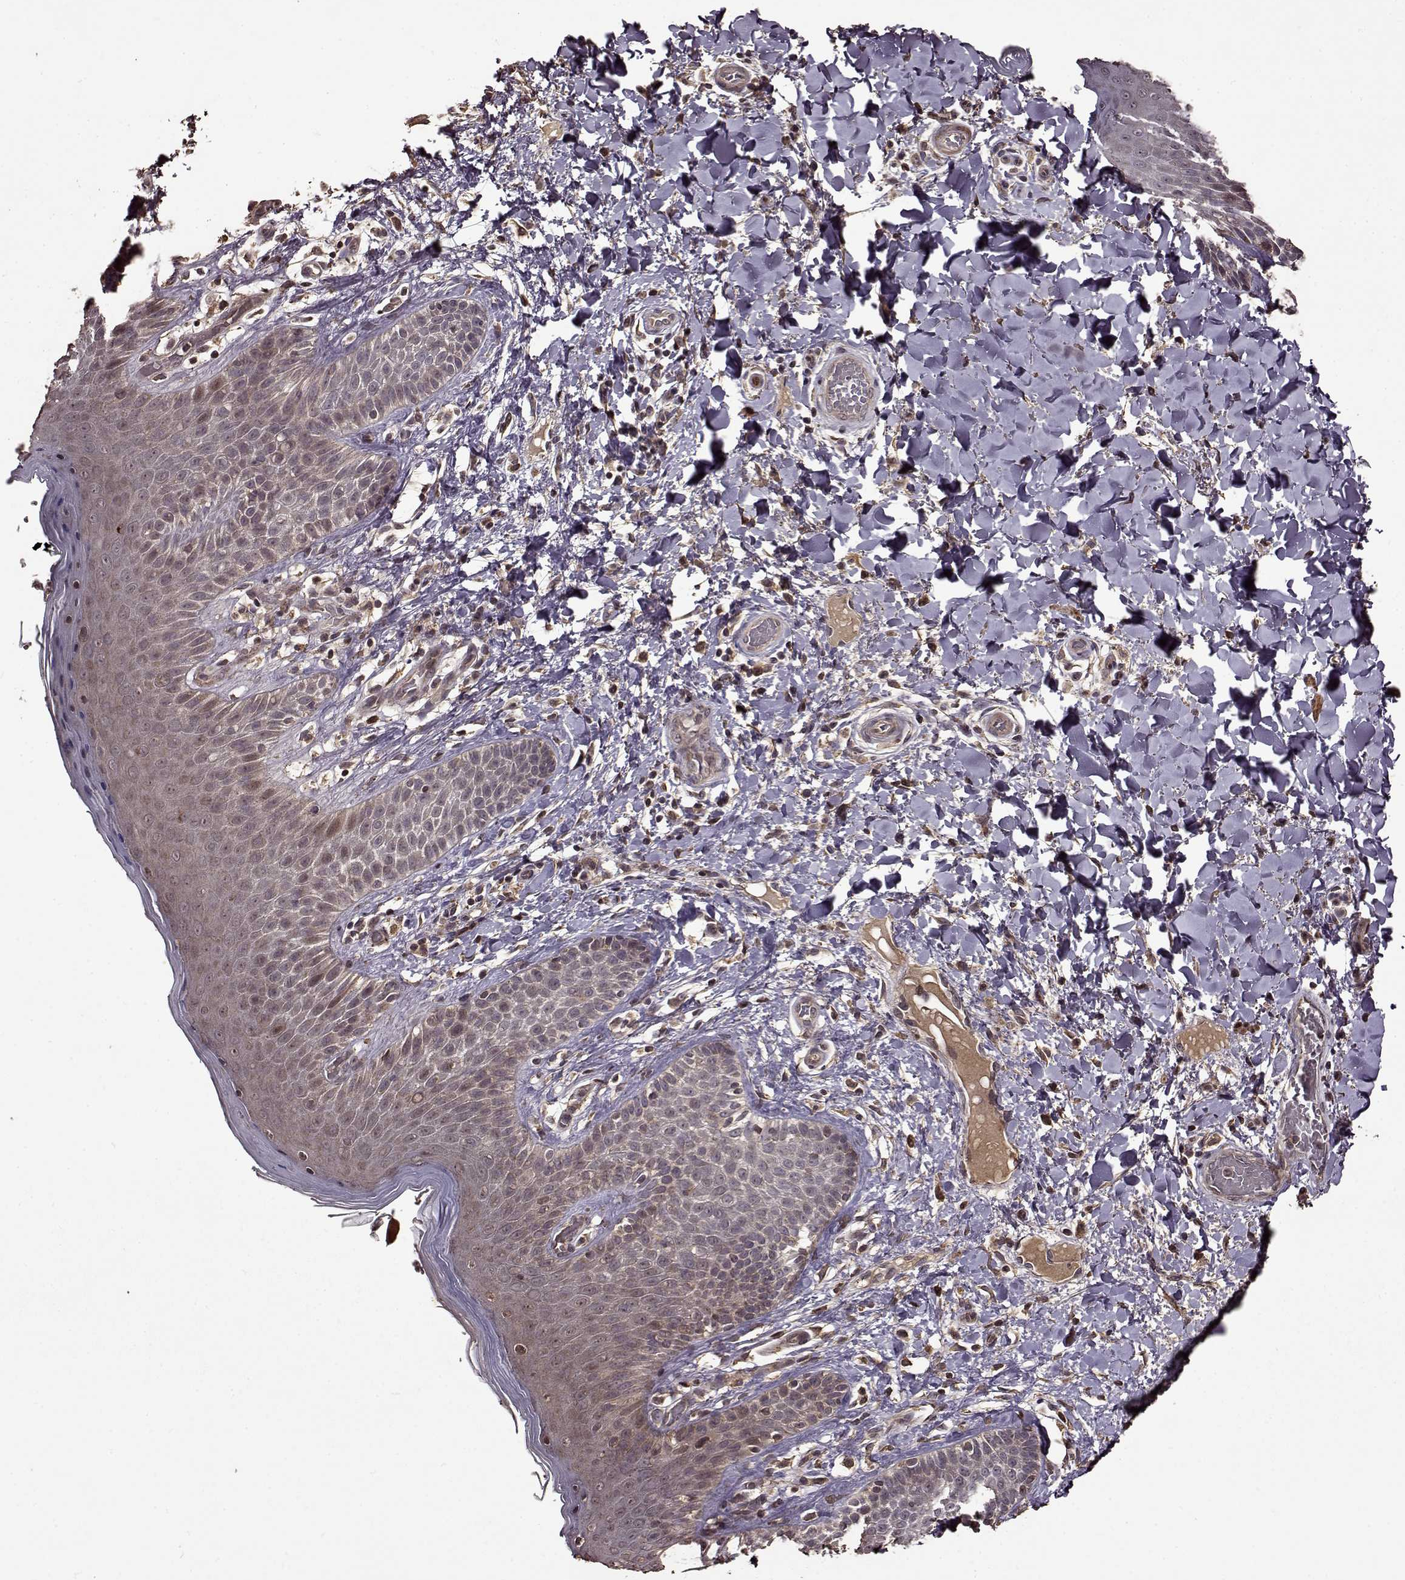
{"staining": {"intensity": "moderate", "quantity": "<25%", "location": "cytoplasmic/membranous"}, "tissue": "skin", "cell_type": "Epidermal cells", "image_type": "normal", "snomed": [{"axis": "morphology", "description": "Normal tissue, NOS"}, {"axis": "topography", "description": "Anal"}], "caption": "Human skin stained for a protein (brown) displays moderate cytoplasmic/membranous positive staining in approximately <25% of epidermal cells.", "gene": "FBXW11", "patient": {"sex": "male", "age": 36}}